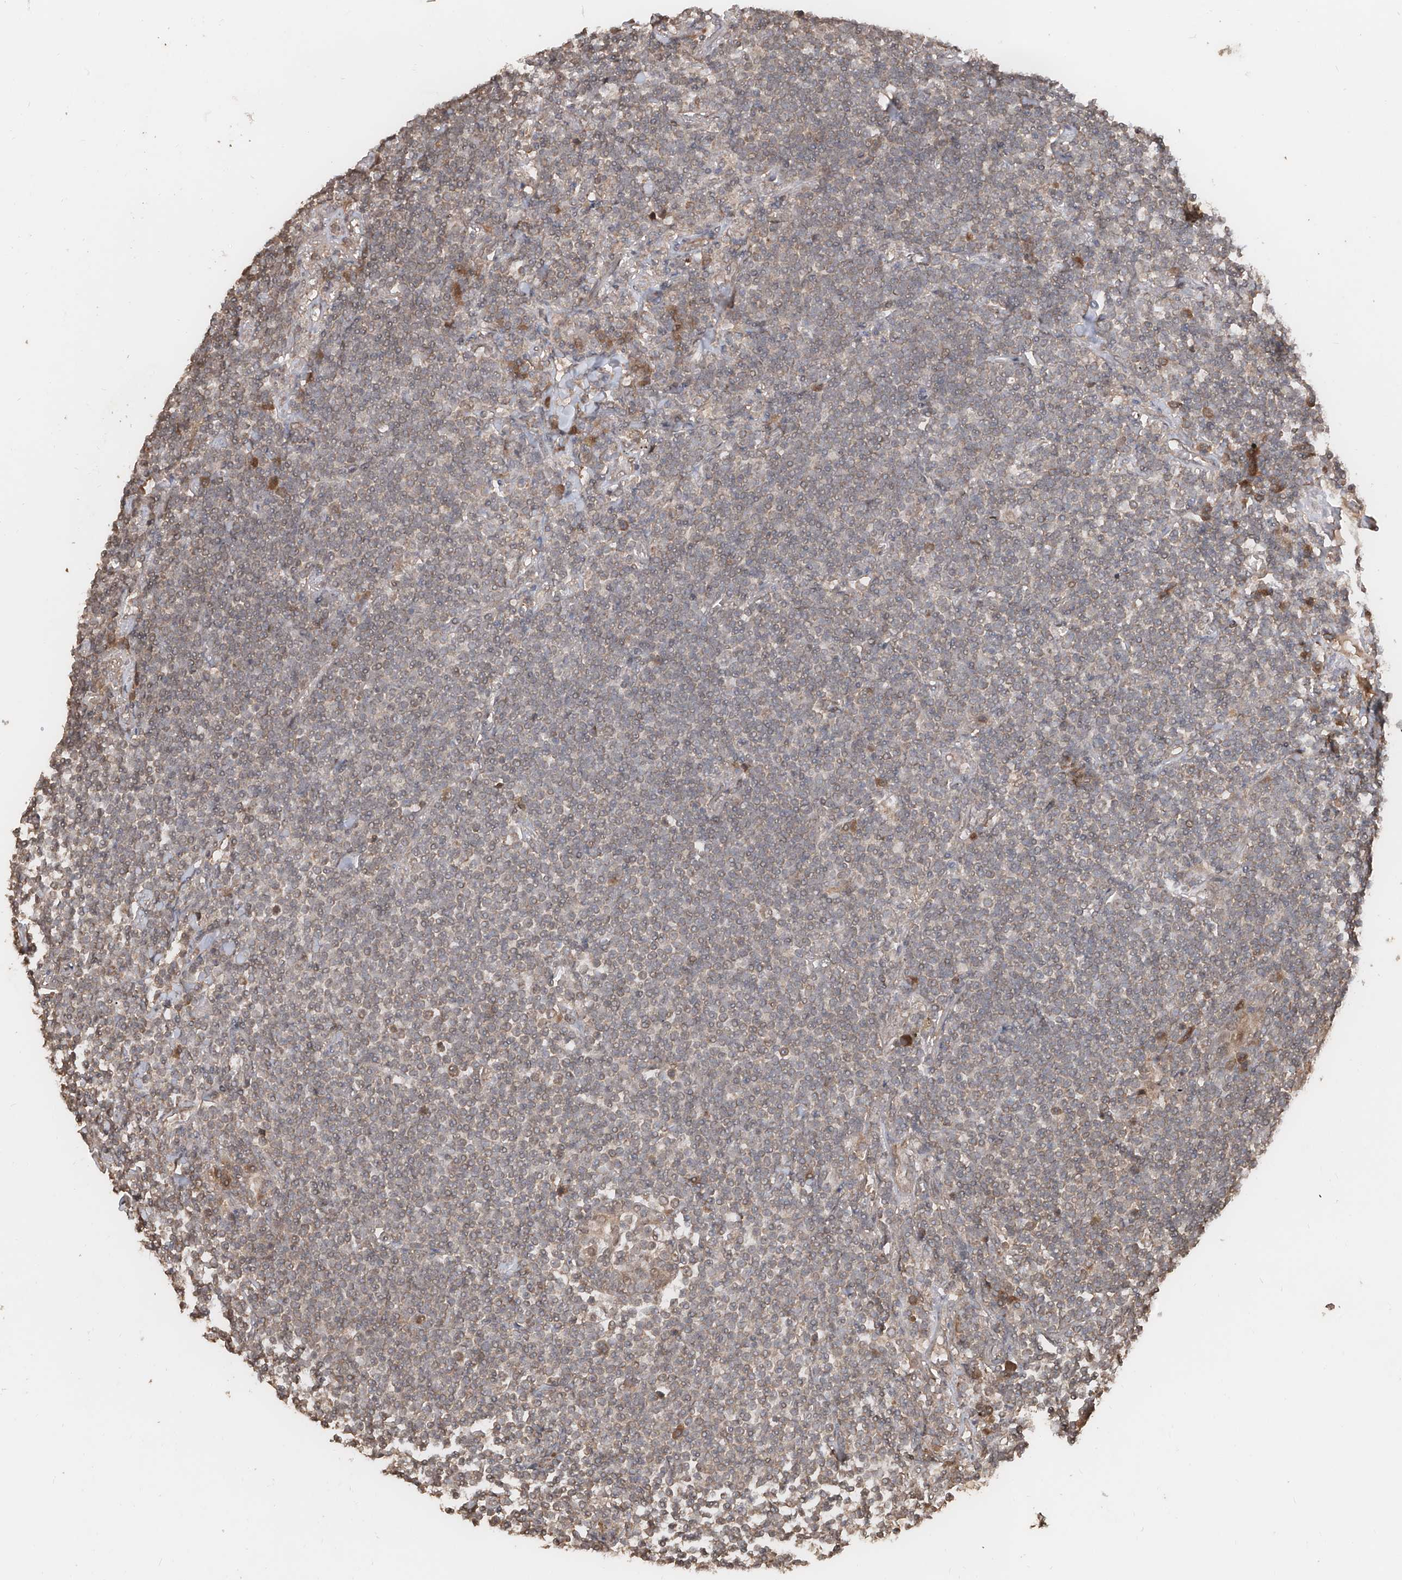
{"staining": {"intensity": "weak", "quantity": "<25%", "location": "cytoplasmic/membranous"}, "tissue": "lymphoma", "cell_type": "Tumor cells", "image_type": "cancer", "snomed": [{"axis": "morphology", "description": "Malignant lymphoma, non-Hodgkin's type, Low grade"}, {"axis": "topography", "description": "Lung"}], "caption": "Immunohistochemistry (IHC) photomicrograph of neoplastic tissue: human lymphoma stained with DAB exhibits no significant protein staining in tumor cells.", "gene": "FAM135A", "patient": {"sex": "female", "age": 71}}